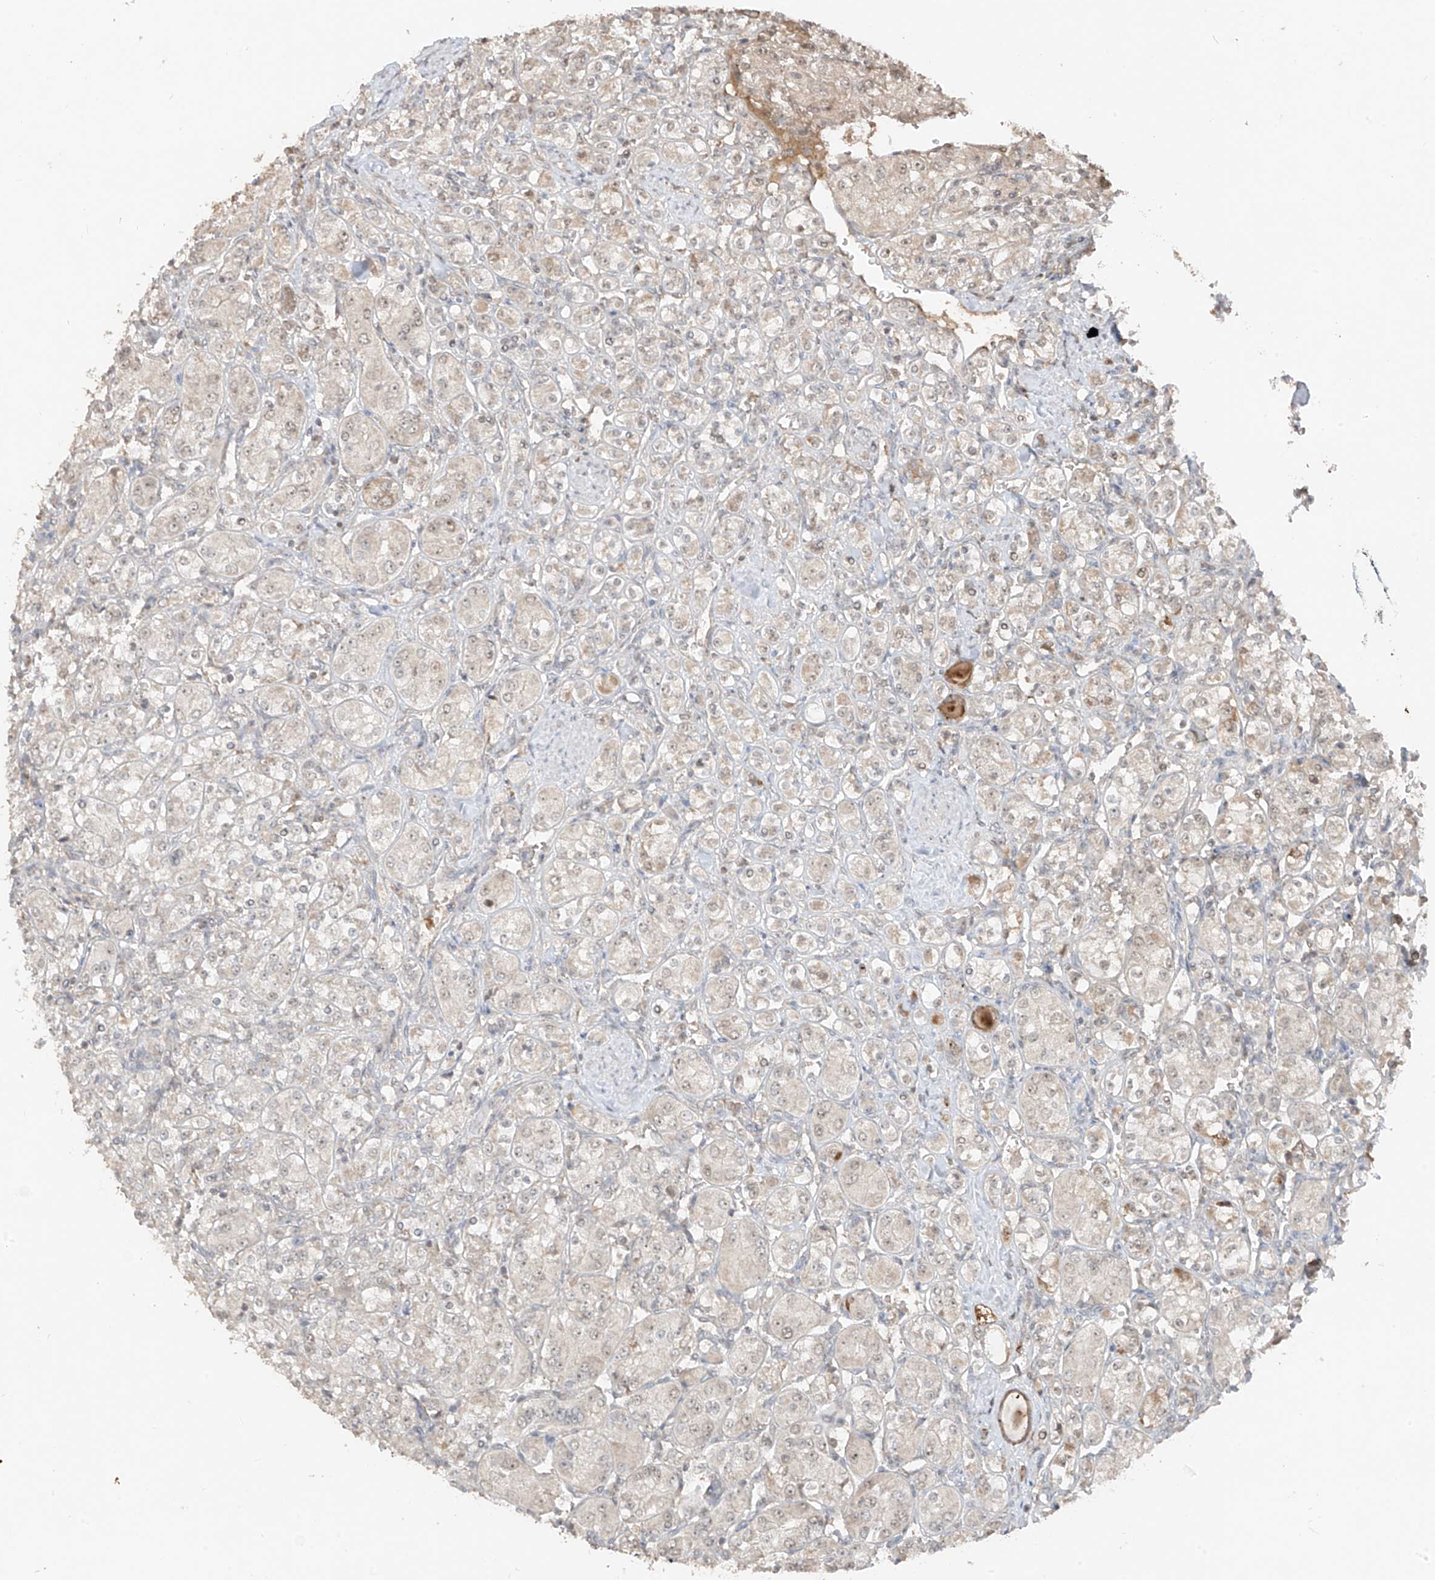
{"staining": {"intensity": "negative", "quantity": "none", "location": "none"}, "tissue": "renal cancer", "cell_type": "Tumor cells", "image_type": "cancer", "snomed": [{"axis": "morphology", "description": "Adenocarcinoma, NOS"}, {"axis": "topography", "description": "Kidney"}], "caption": "Tumor cells are negative for protein expression in human renal cancer (adenocarcinoma).", "gene": "COLGALT2", "patient": {"sex": "male", "age": 77}}